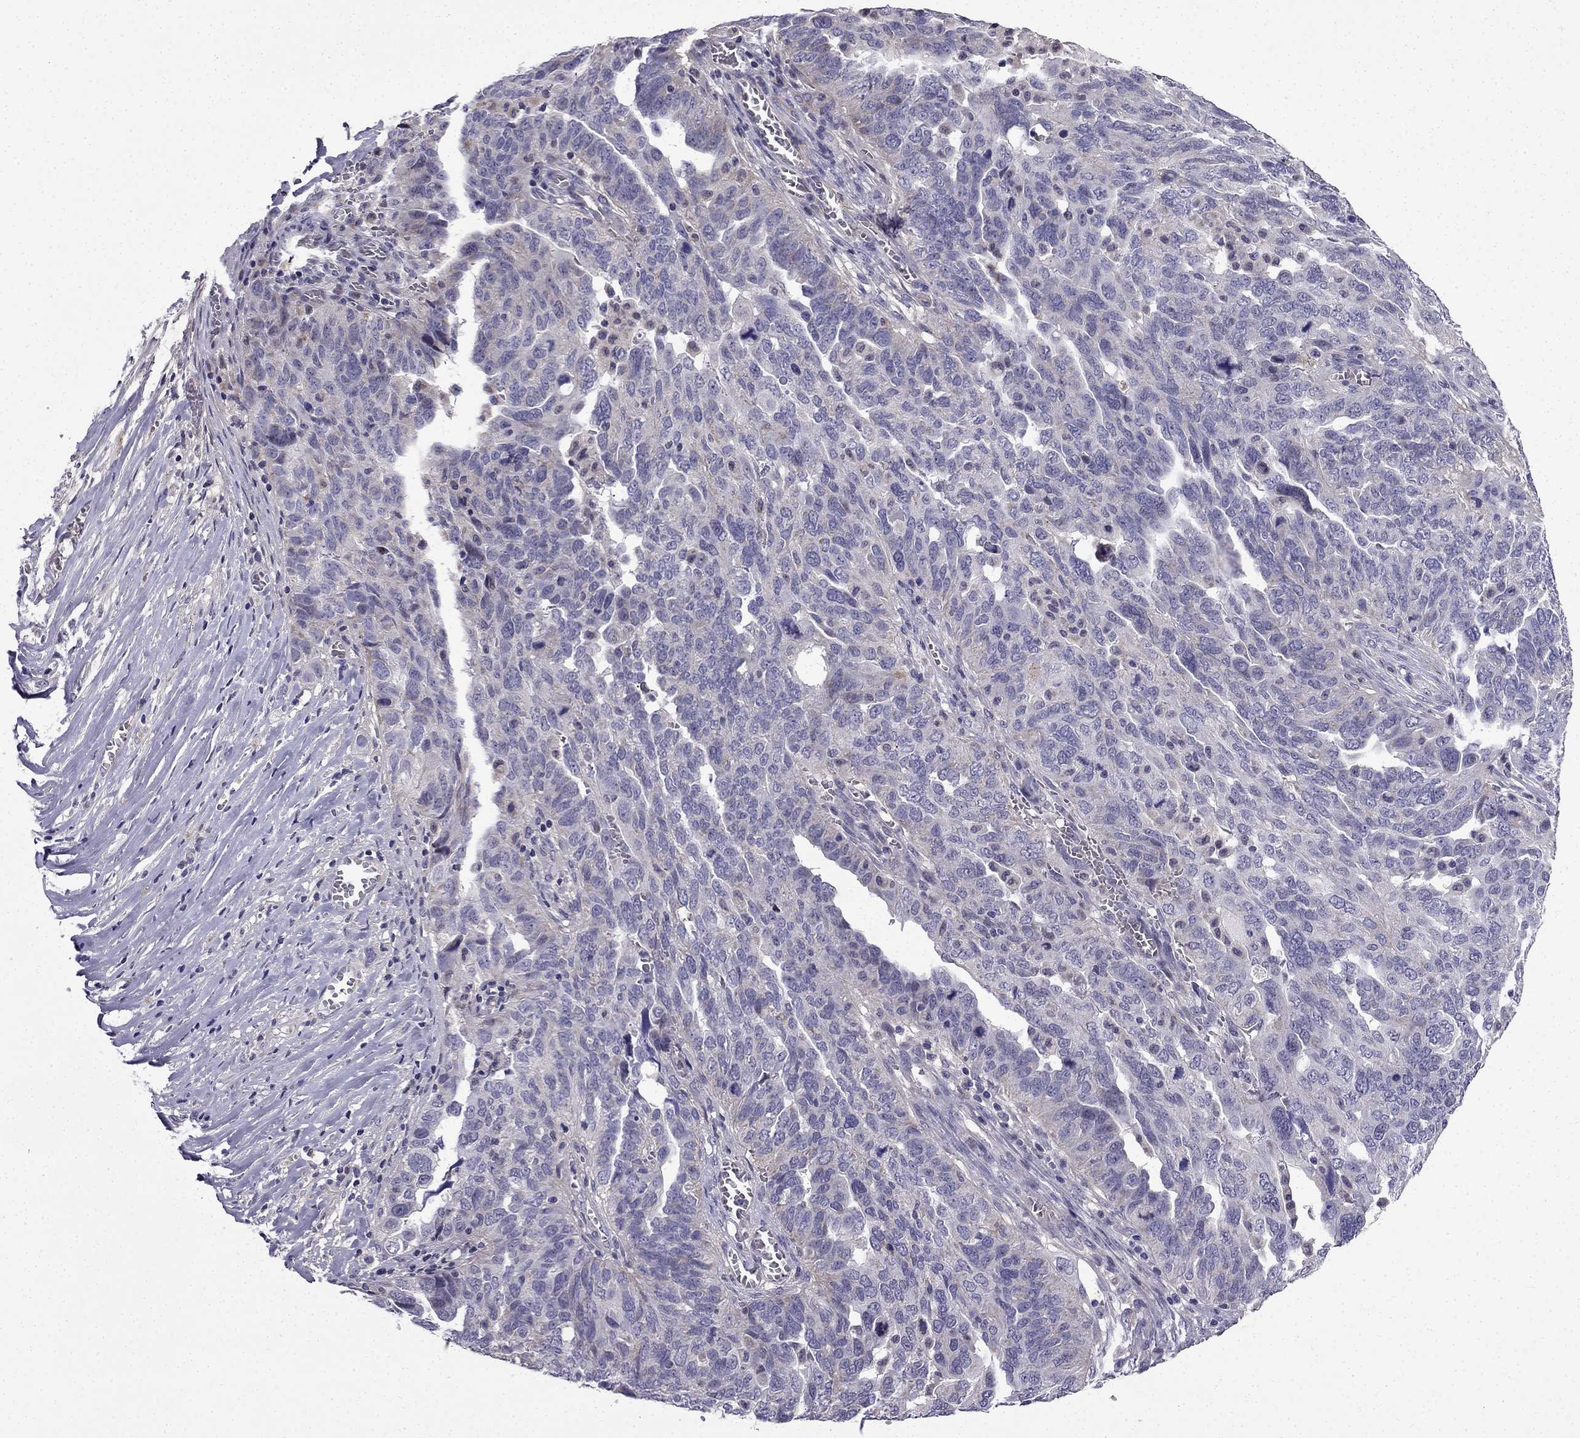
{"staining": {"intensity": "weak", "quantity": "<25%", "location": "cytoplasmic/membranous"}, "tissue": "ovarian cancer", "cell_type": "Tumor cells", "image_type": "cancer", "snomed": [{"axis": "morphology", "description": "Carcinoma, endometroid"}, {"axis": "topography", "description": "Soft tissue"}, {"axis": "topography", "description": "Ovary"}], "caption": "Immunohistochemistry (IHC) of ovarian cancer (endometroid carcinoma) reveals no expression in tumor cells.", "gene": "SLC6A2", "patient": {"sex": "female", "age": 52}}